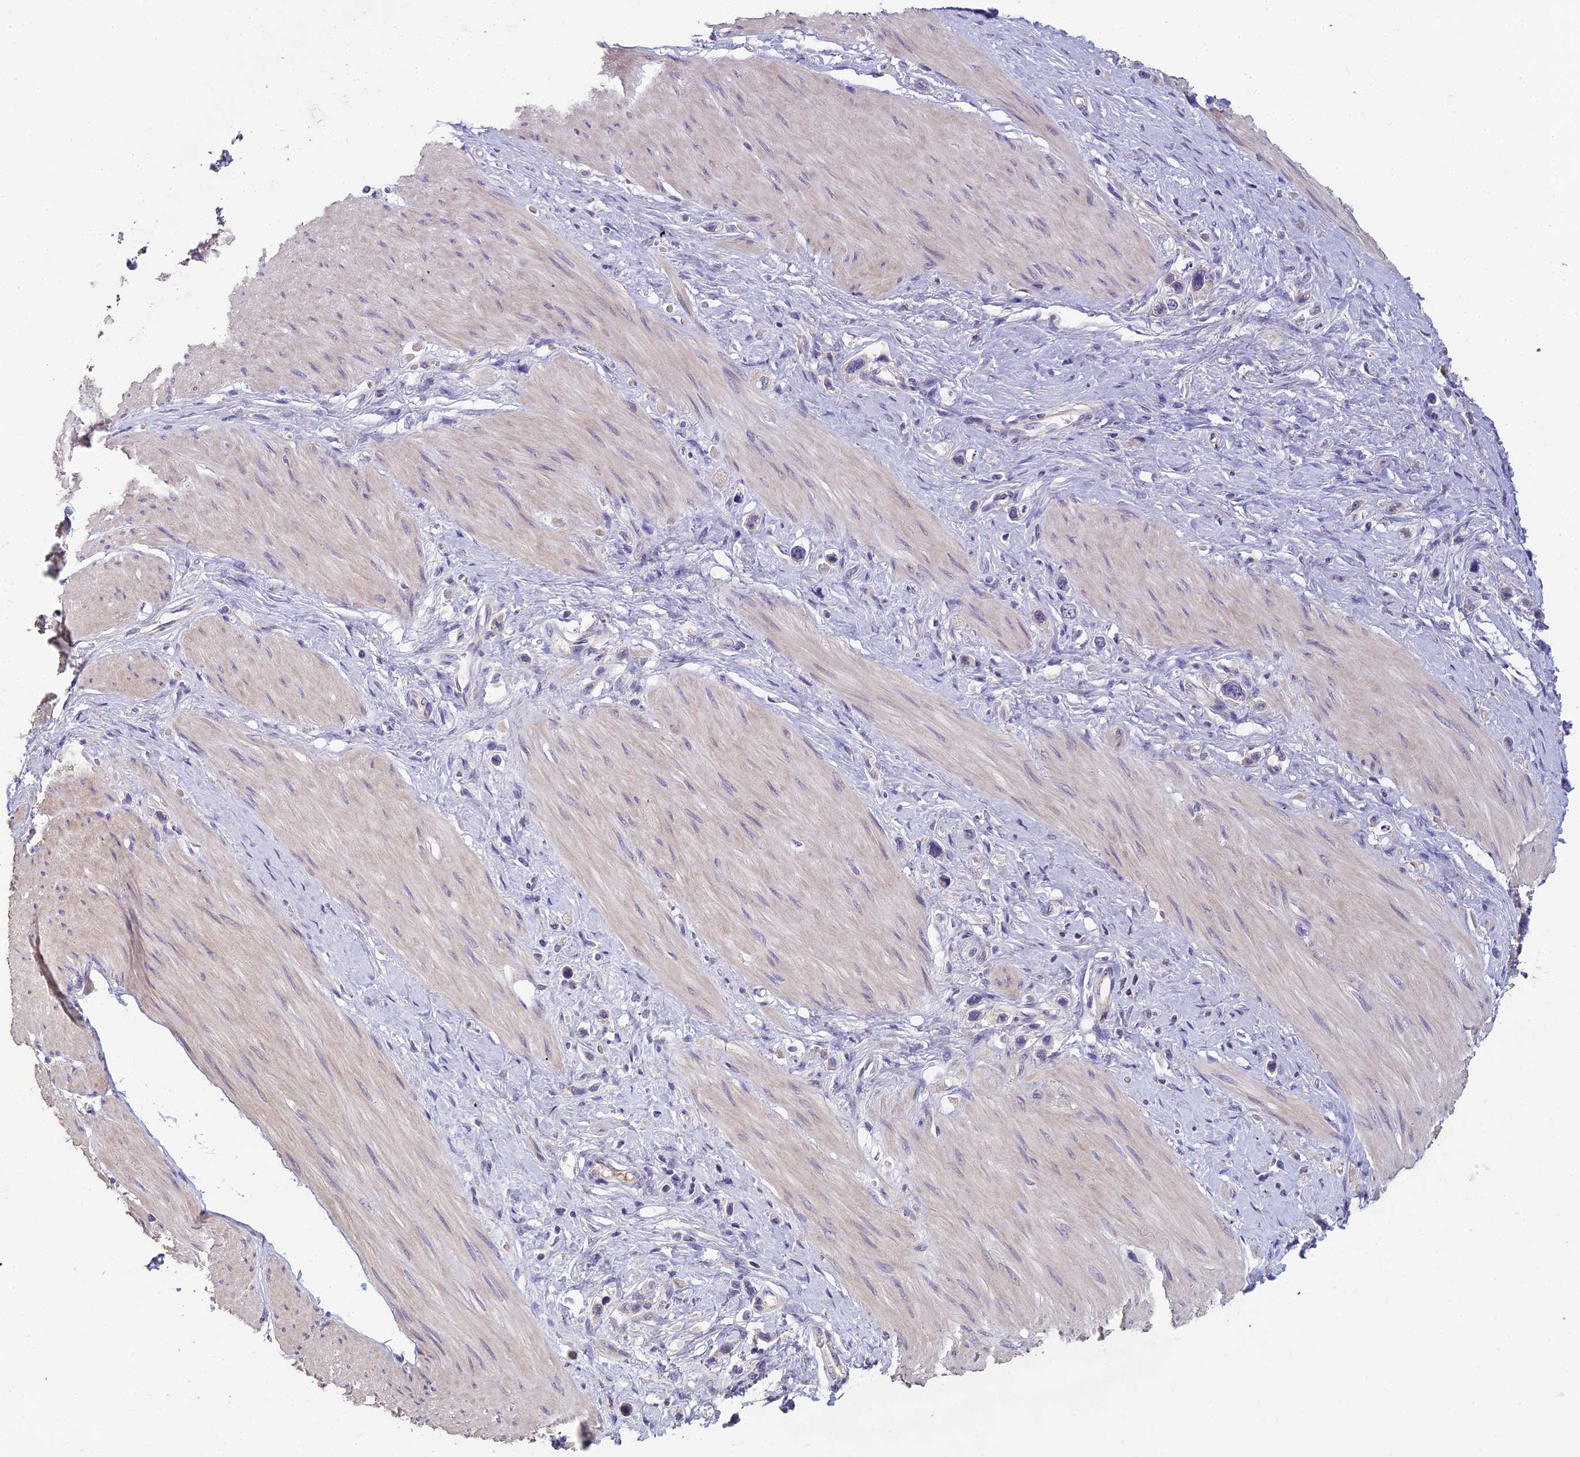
{"staining": {"intensity": "negative", "quantity": "none", "location": "none"}, "tissue": "stomach cancer", "cell_type": "Tumor cells", "image_type": "cancer", "snomed": [{"axis": "morphology", "description": "Adenocarcinoma, NOS"}, {"axis": "topography", "description": "Stomach"}], "caption": "Immunohistochemistry image of human stomach cancer (adenocarcinoma) stained for a protein (brown), which shows no positivity in tumor cells.", "gene": "CEACAM16", "patient": {"sex": "female", "age": 65}}